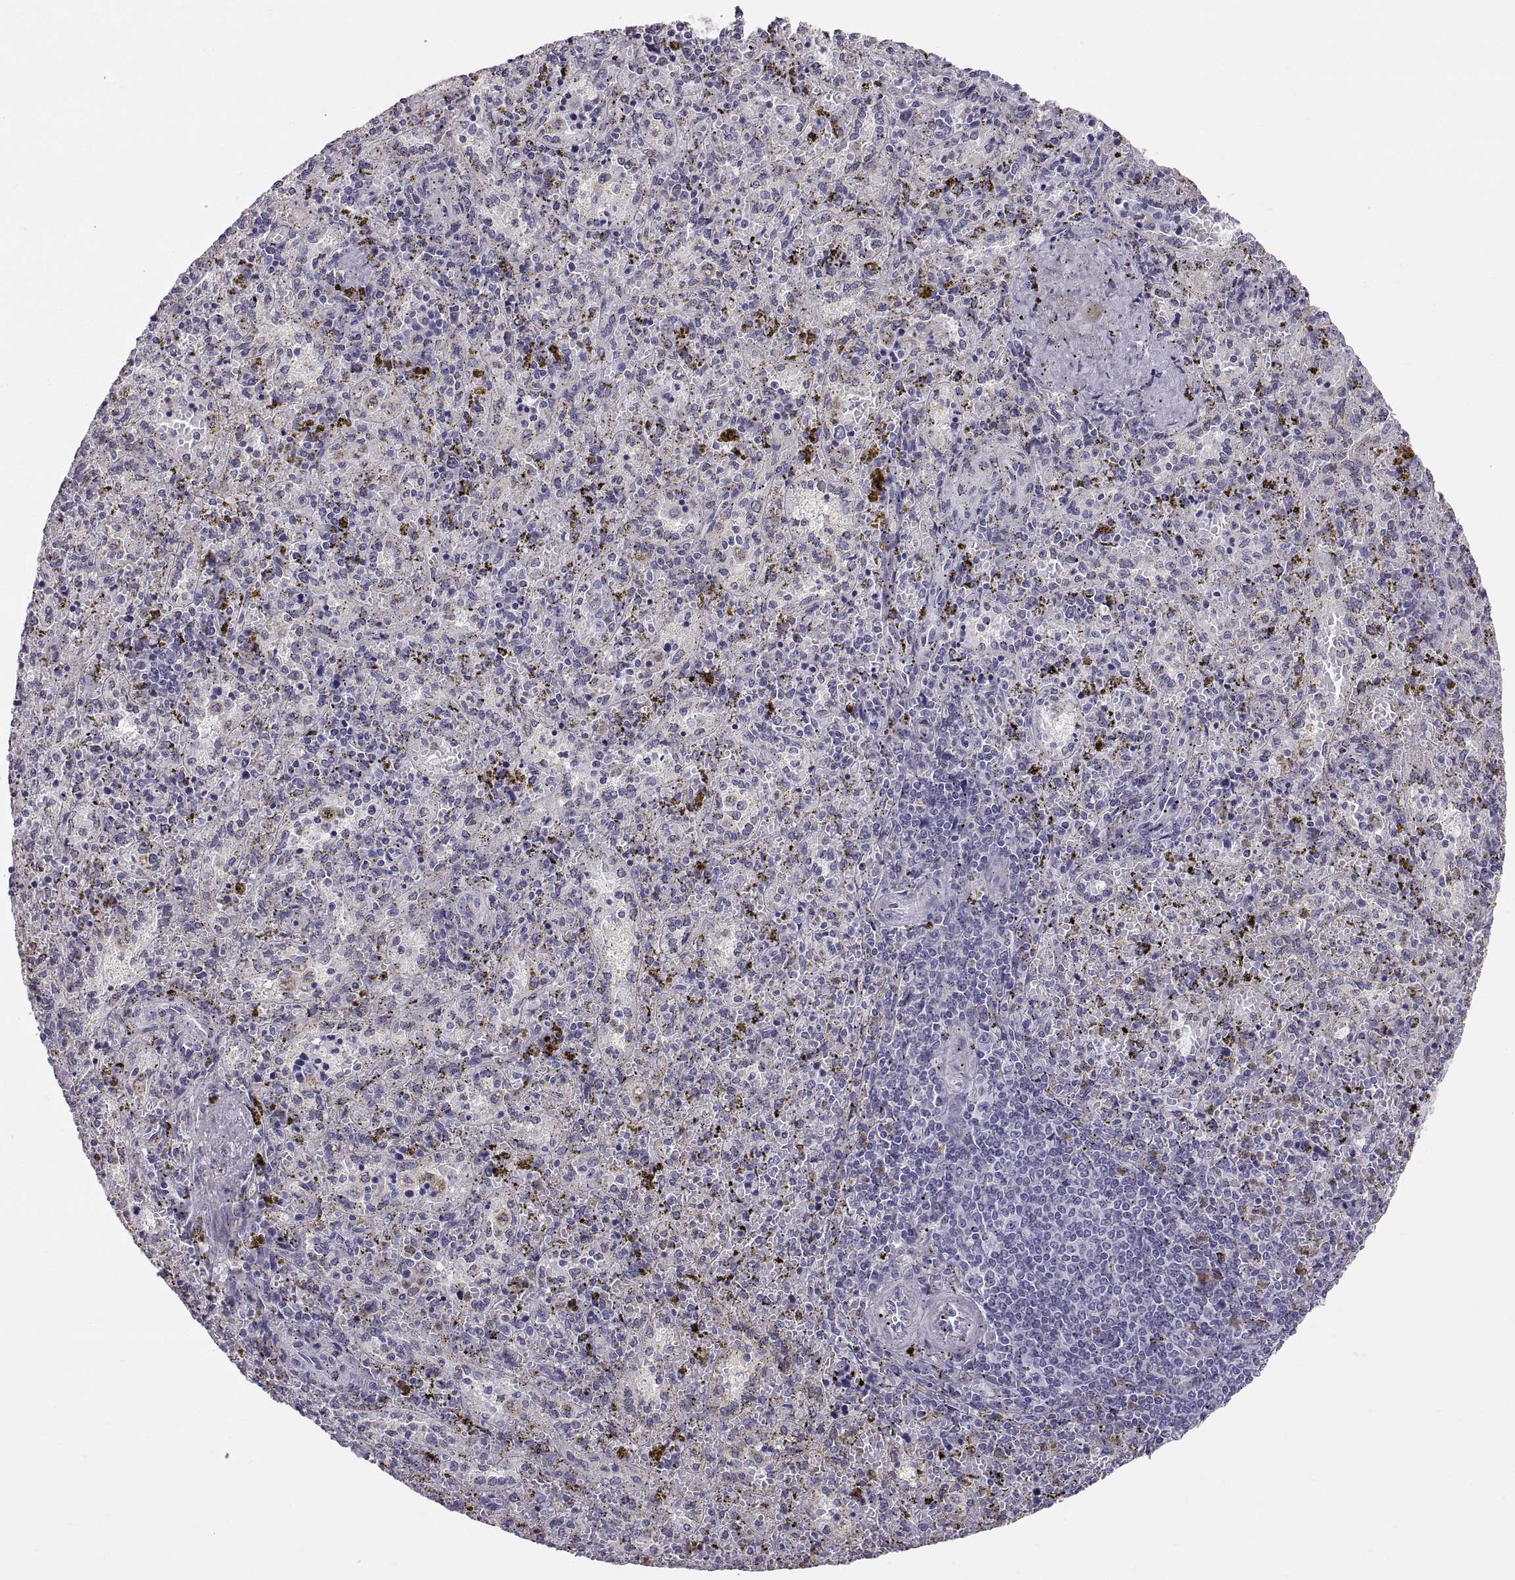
{"staining": {"intensity": "negative", "quantity": "none", "location": "none"}, "tissue": "spleen", "cell_type": "Cells in red pulp", "image_type": "normal", "snomed": [{"axis": "morphology", "description": "Normal tissue, NOS"}, {"axis": "topography", "description": "Spleen"}], "caption": "This photomicrograph is of unremarkable spleen stained with immunohistochemistry (IHC) to label a protein in brown with the nuclei are counter-stained blue. There is no positivity in cells in red pulp.", "gene": "ADAM32", "patient": {"sex": "female", "age": 50}}